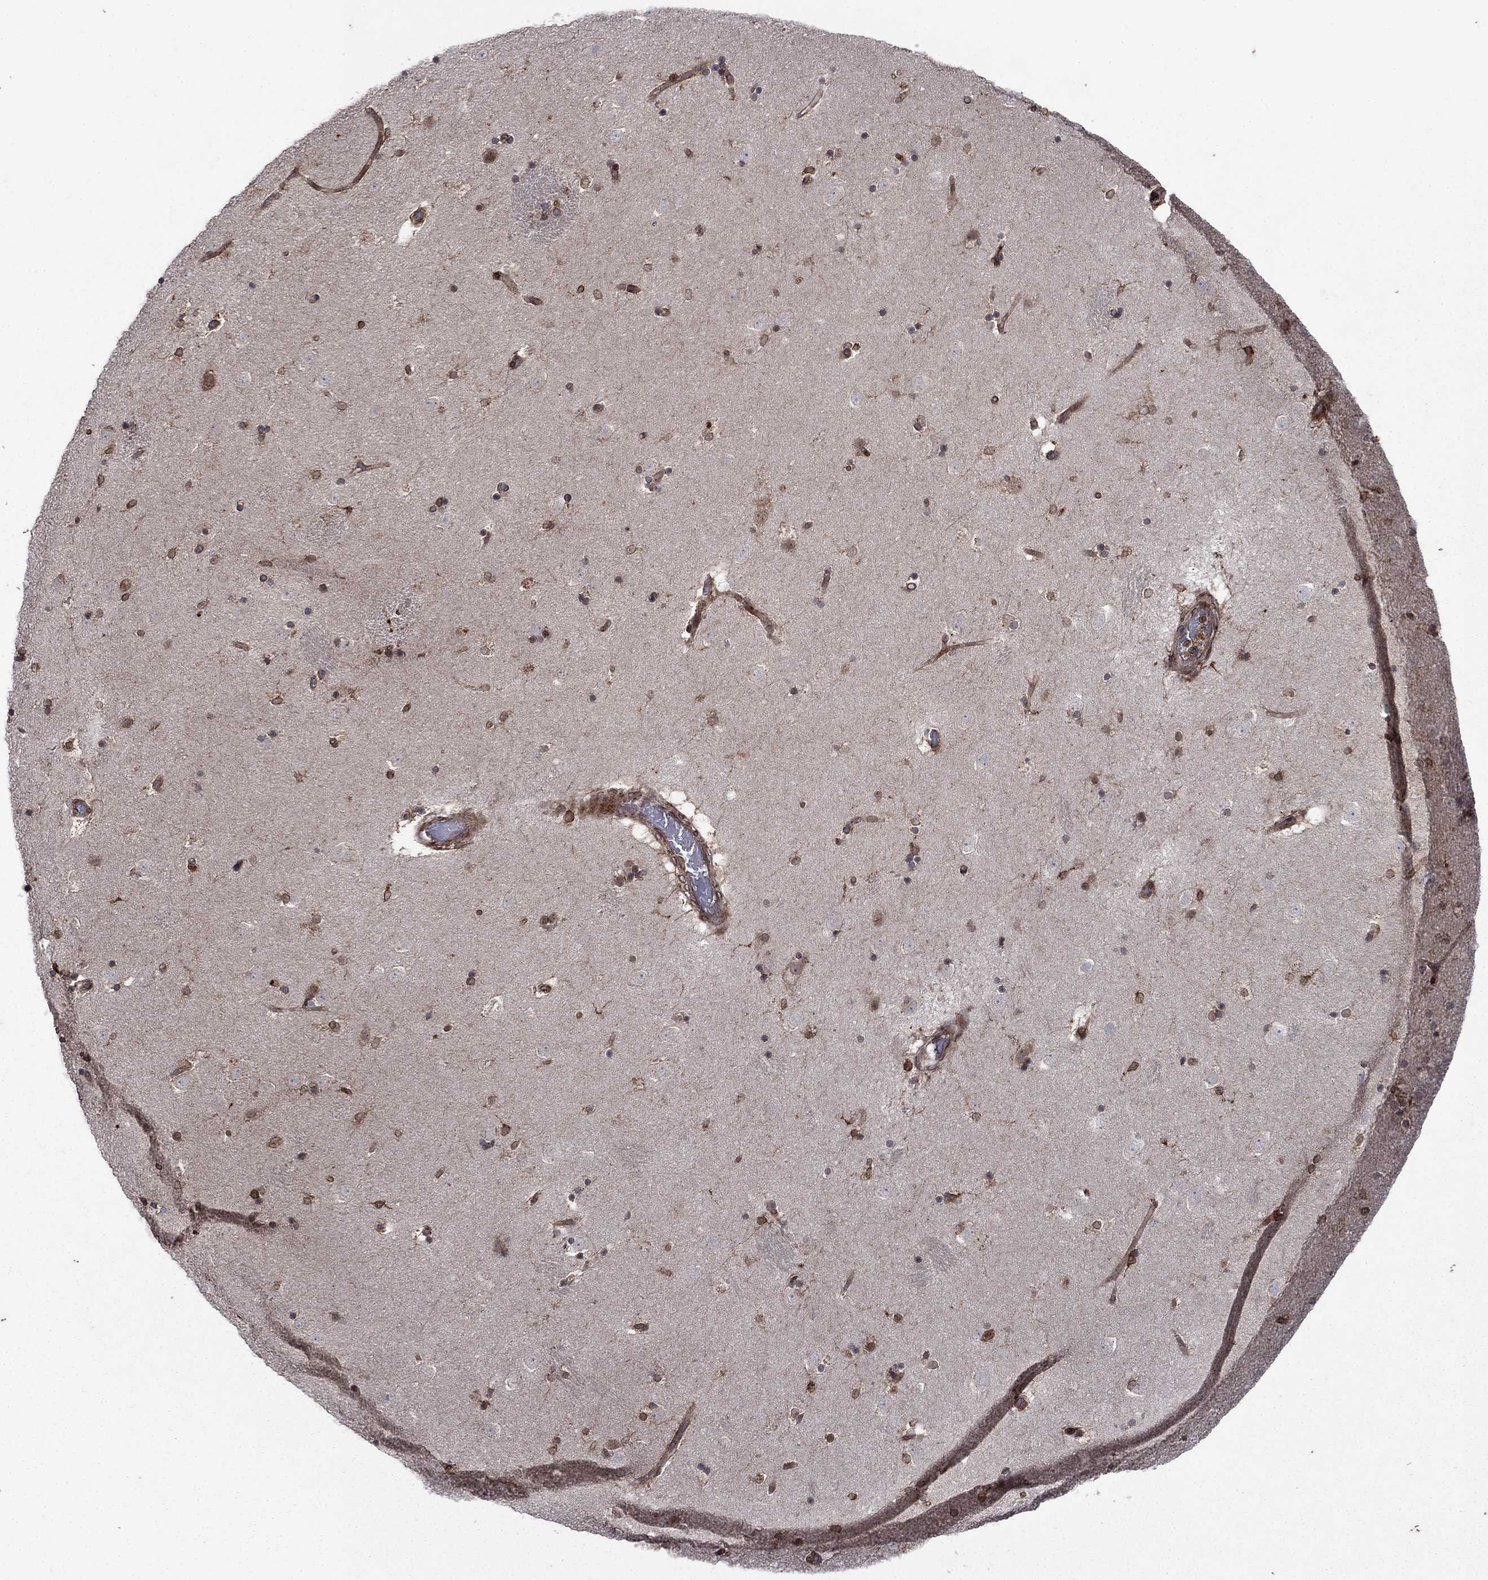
{"staining": {"intensity": "strong", "quantity": "25%-75%", "location": "cytoplasmic/membranous"}, "tissue": "caudate", "cell_type": "Glial cells", "image_type": "normal", "snomed": [{"axis": "morphology", "description": "Normal tissue, NOS"}, {"axis": "topography", "description": "Lateral ventricle wall"}], "caption": "Immunohistochemistry (IHC) (DAB) staining of normal caudate displays strong cytoplasmic/membranous protein staining in about 25%-75% of glial cells.", "gene": "DHRS7", "patient": {"sex": "male", "age": 51}}